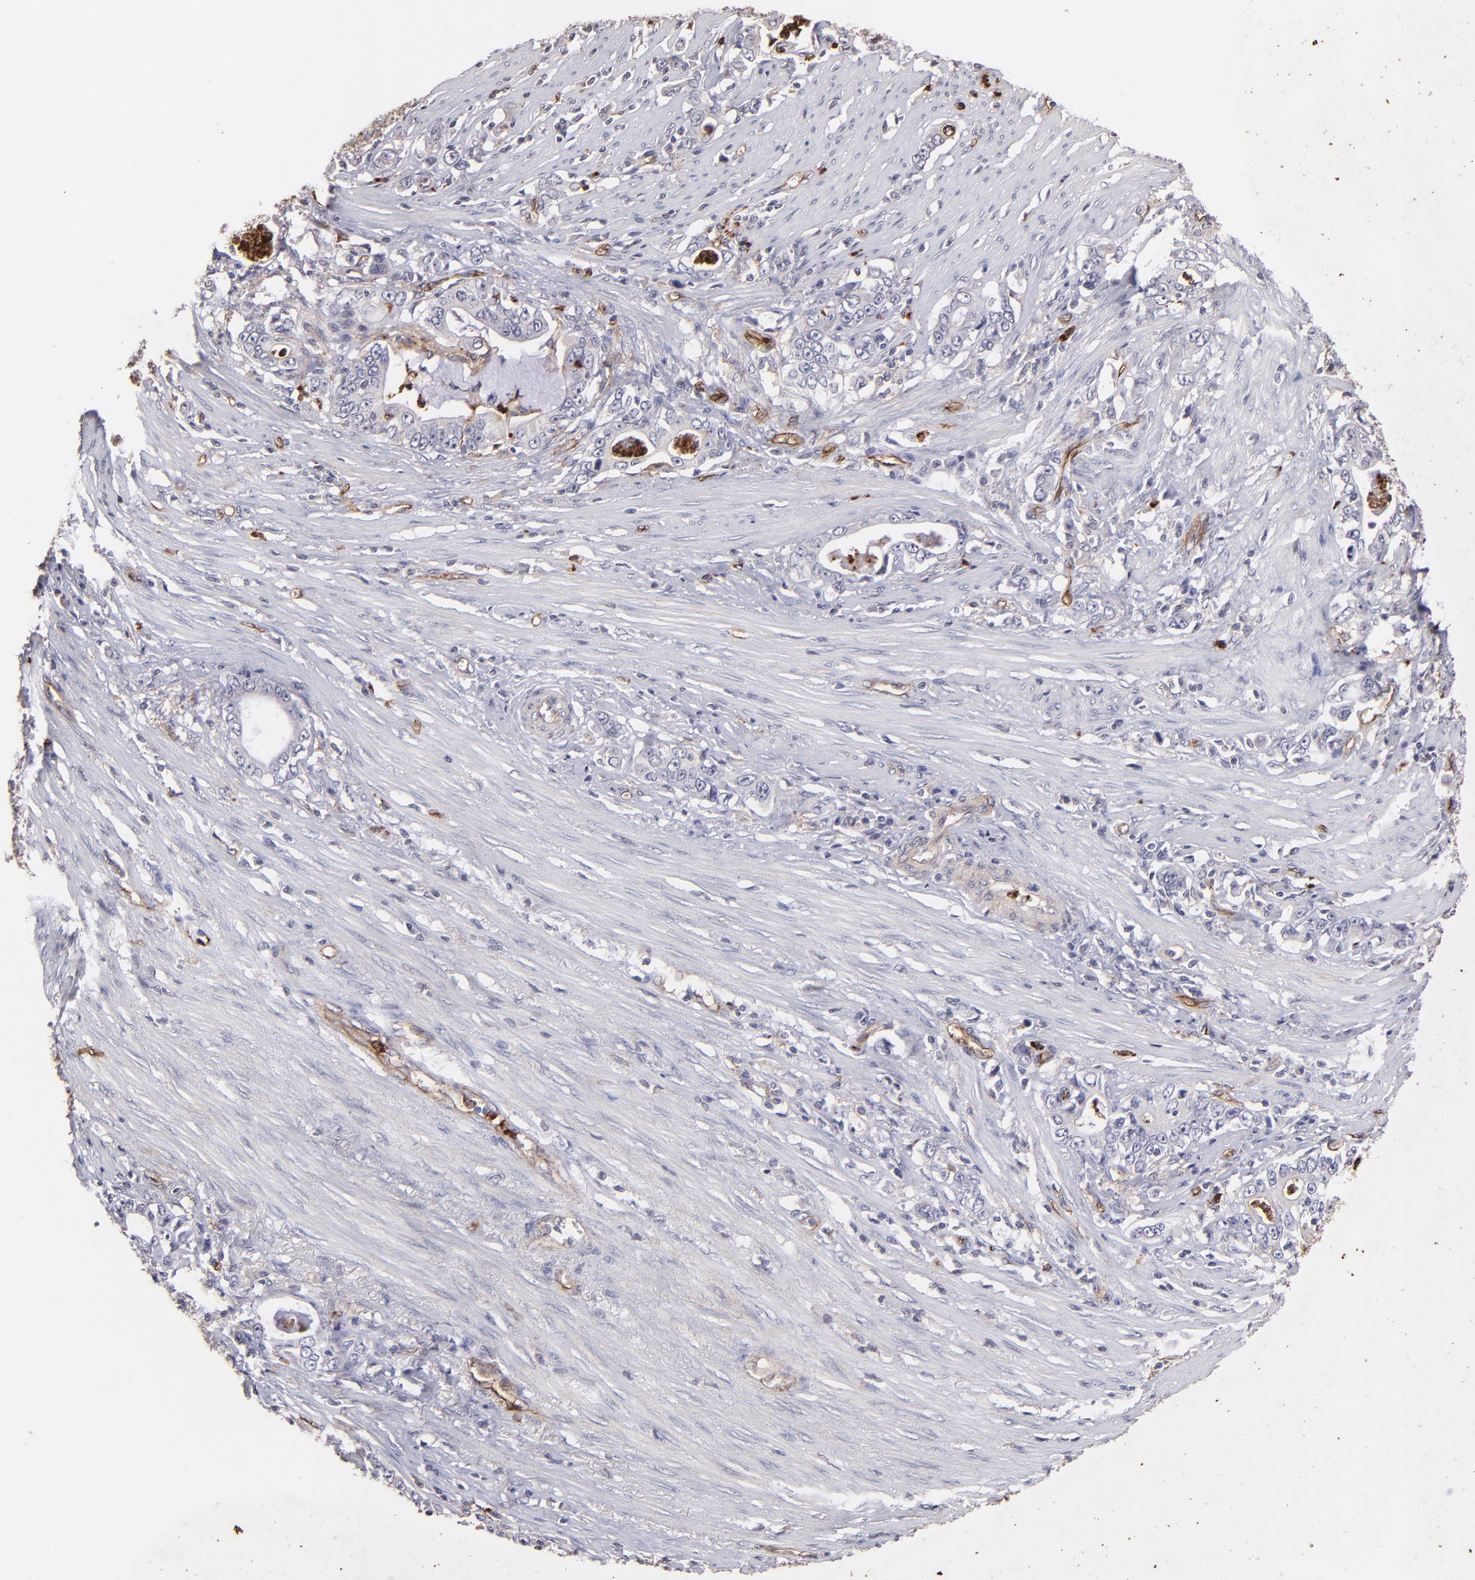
{"staining": {"intensity": "negative", "quantity": "none", "location": "none"}, "tissue": "stomach cancer", "cell_type": "Tumor cells", "image_type": "cancer", "snomed": [{"axis": "morphology", "description": "Adenocarcinoma, NOS"}, {"axis": "topography", "description": "Stomach, lower"}], "caption": "Adenocarcinoma (stomach) was stained to show a protein in brown. There is no significant positivity in tumor cells.", "gene": "DYSF", "patient": {"sex": "female", "age": 72}}